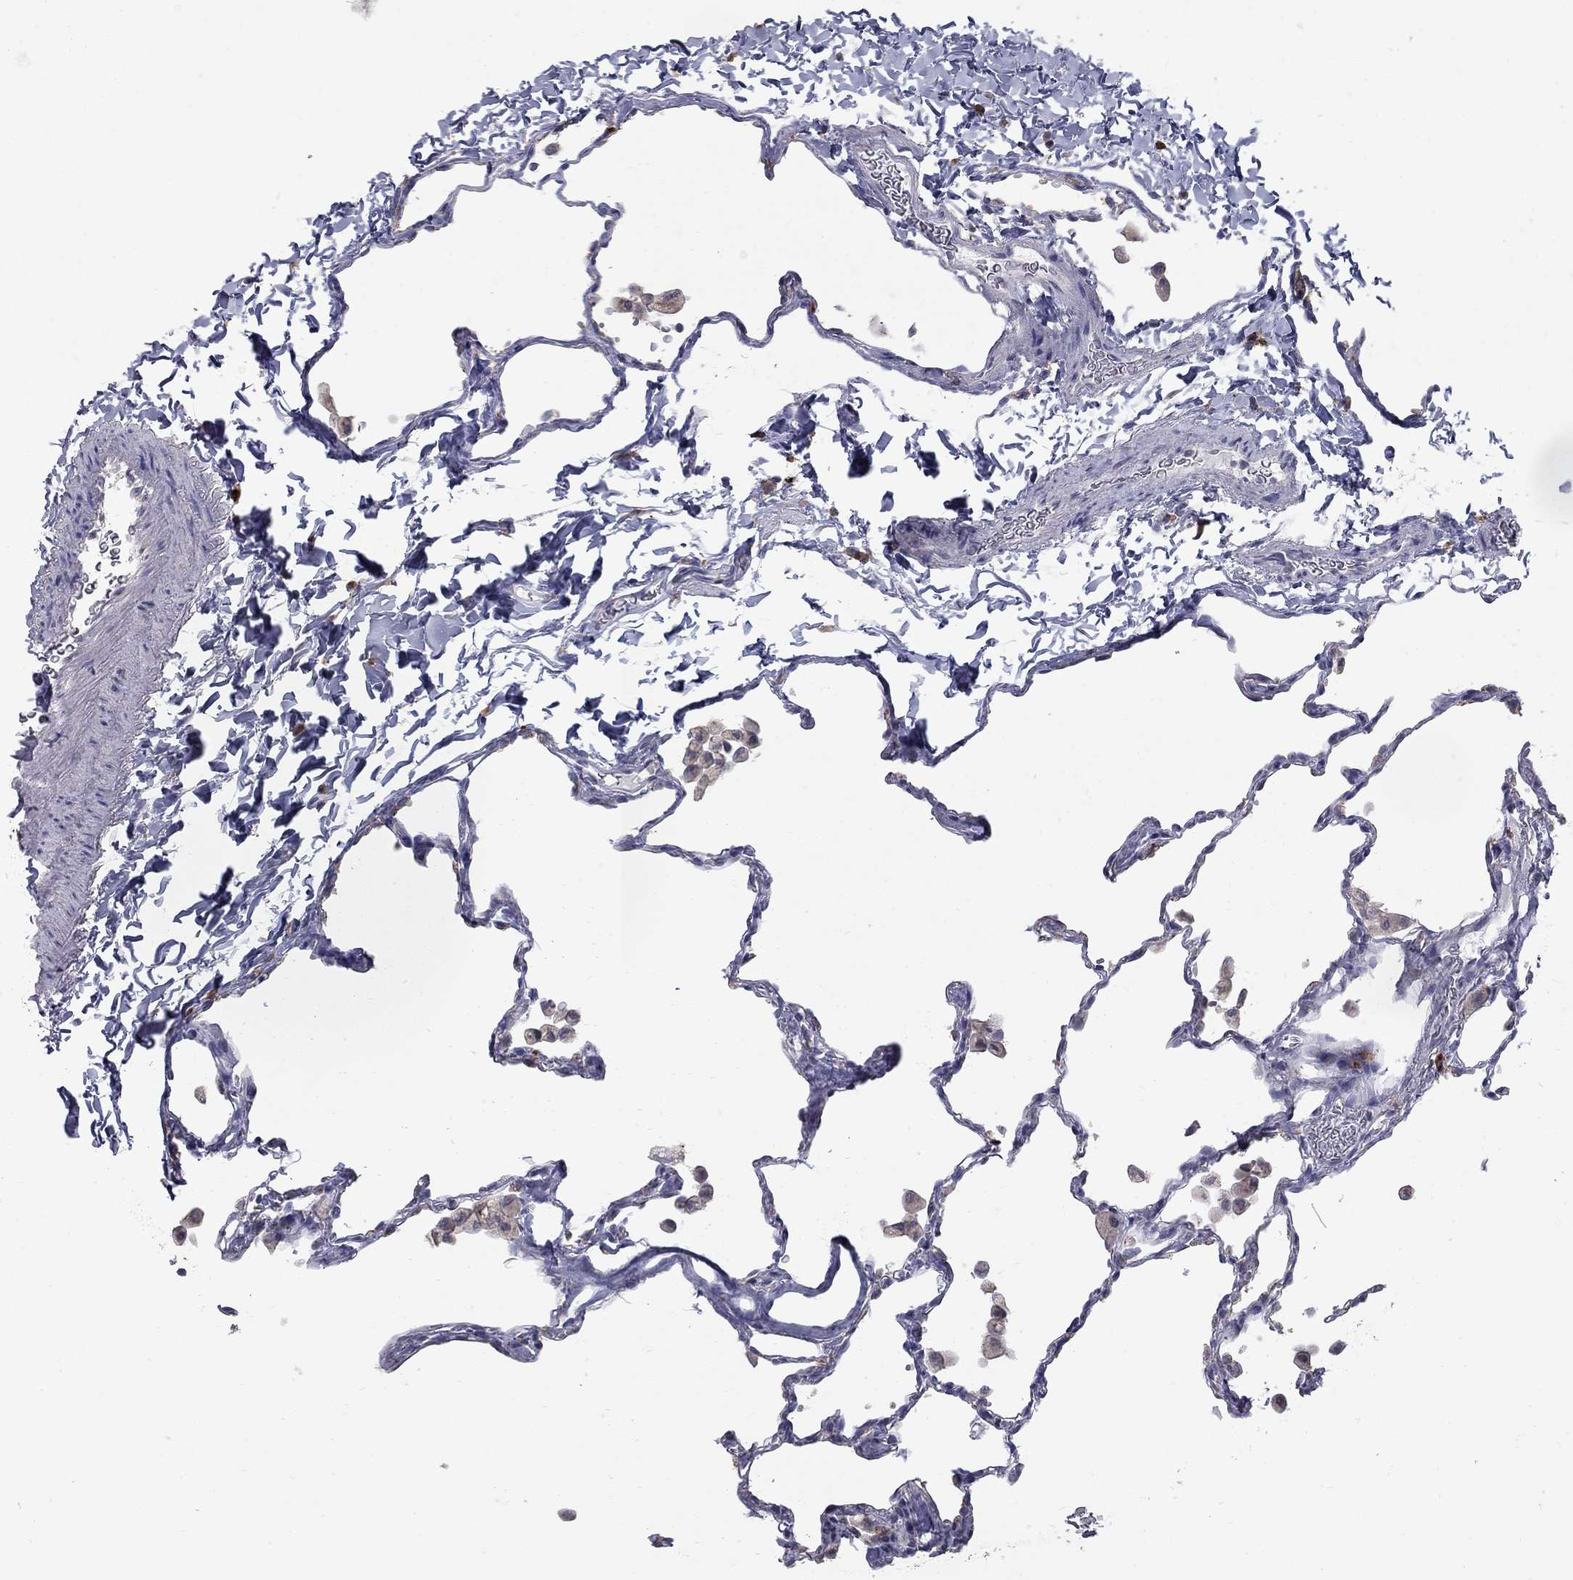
{"staining": {"intensity": "negative", "quantity": "none", "location": "none"}, "tissue": "lung", "cell_type": "Alveolar cells", "image_type": "normal", "snomed": [{"axis": "morphology", "description": "Normal tissue, NOS"}, {"axis": "topography", "description": "Lung"}], "caption": "Immunohistochemical staining of unremarkable human lung demonstrates no significant positivity in alveolar cells. (Immunohistochemistry, brightfield microscopy, high magnification).", "gene": "KIAA0319L", "patient": {"sex": "female", "age": 47}}